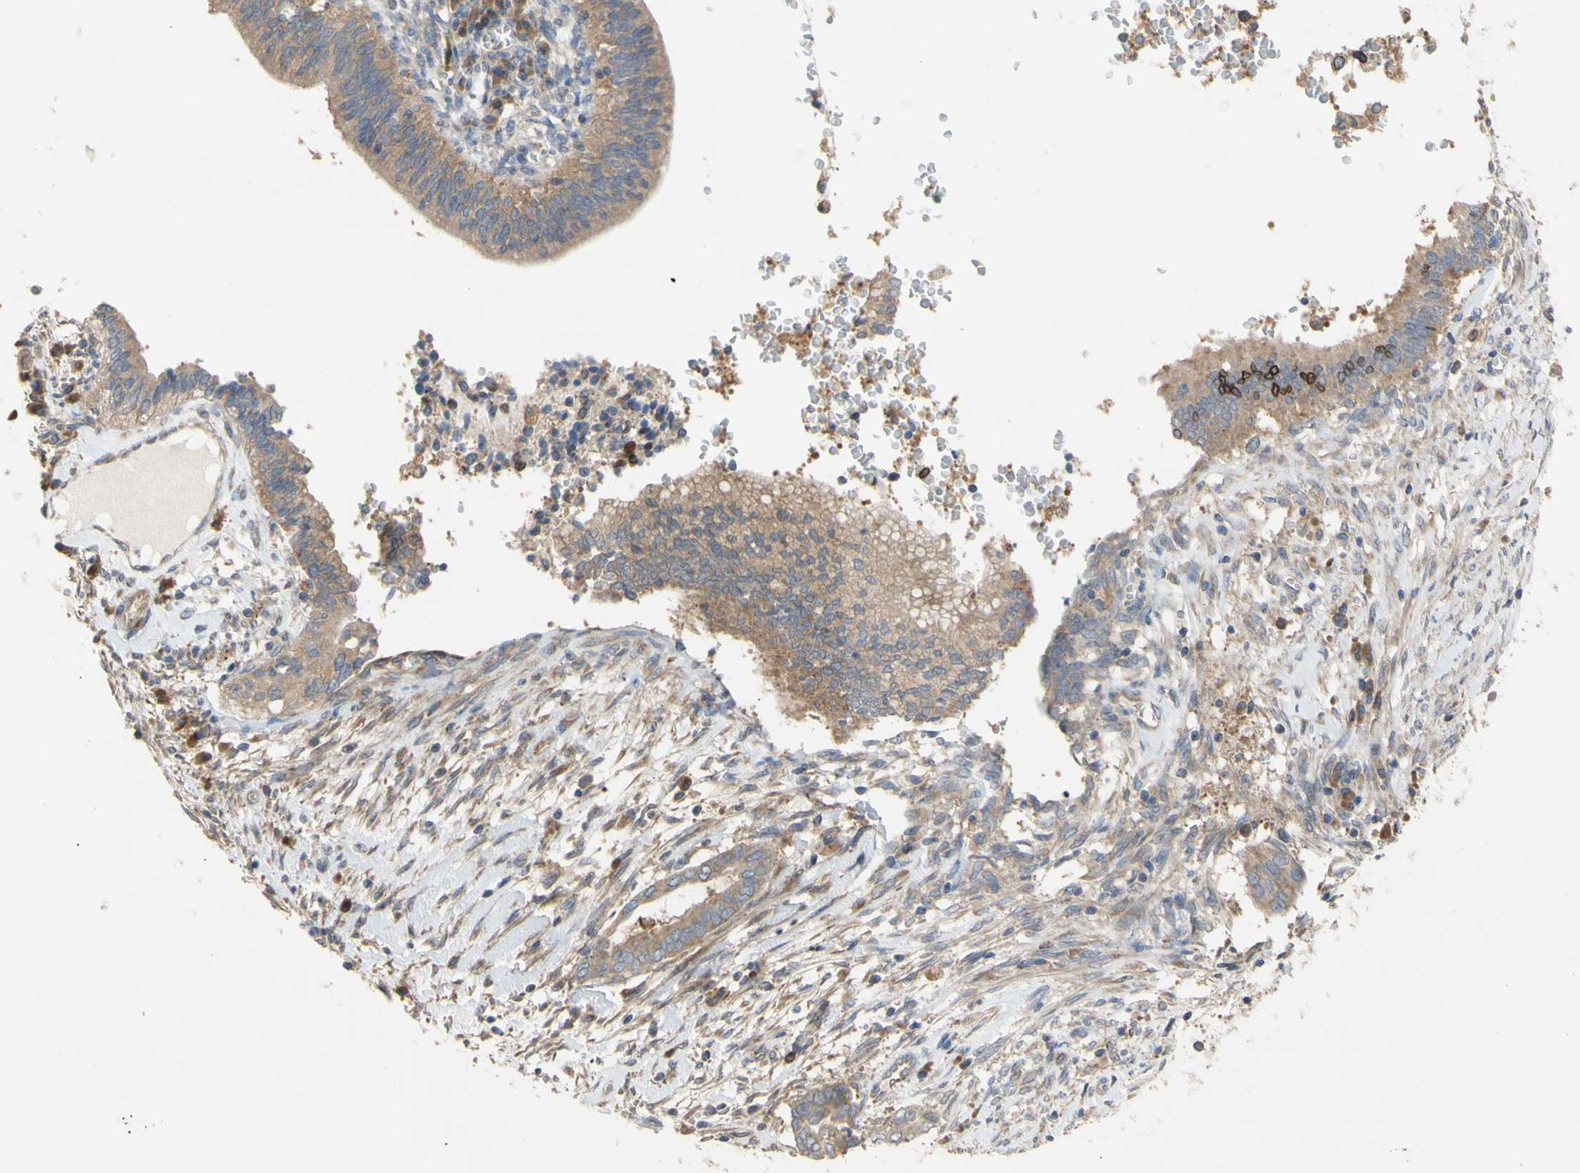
{"staining": {"intensity": "moderate", "quantity": ">75%", "location": "cytoplasmic/membranous"}, "tissue": "cervical cancer", "cell_type": "Tumor cells", "image_type": "cancer", "snomed": [{"axis": "morphology", "description": "Adenocarcinoma, NOS"}, {"axis": "topography", "description": "Cervix"}], "caption": "Protein staining of adenocarcinoma (cervical) tissue demonstrates moderate cytoplasmic/membranous positivity in approximately >75% of tumor cells.", "gene": "EIF2S3", "patient": {"sex": "female", "age": 44}}